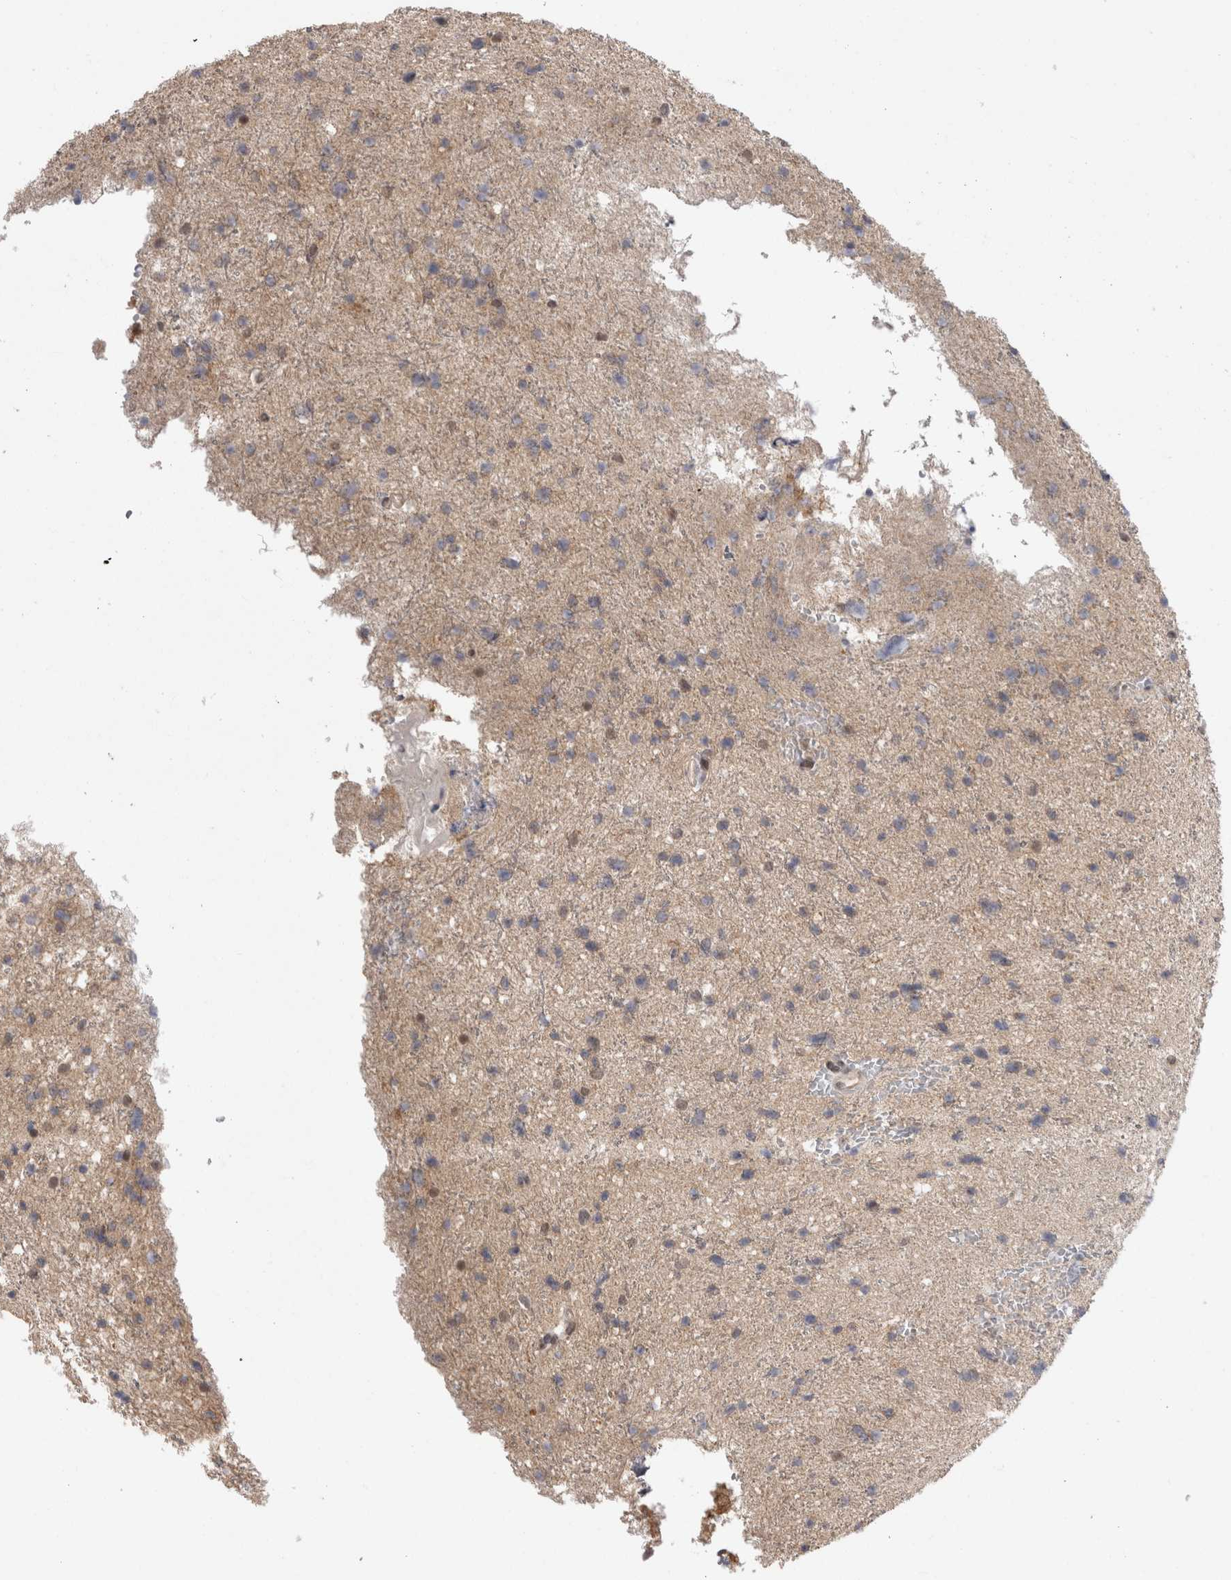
{"staining": {"intensity": "weak", "quantity": "<25%", "location": "cytoplasmic/membranous"}, "tissue": "glioma", "cell_type": "Tumor cells", "image_type": "cancer", "snomed": [{"axis": "morphology", "description": "Glioma, malignant, Low grade"}, {"axis": "topography", "description": "Brain"}], "caption": "Immunohistochemistry of malignant glioma (low-grade) shows no positivity in tumor cells.", "gene": "ZNF341", "patient": {"sex": "female", "age": 37}}